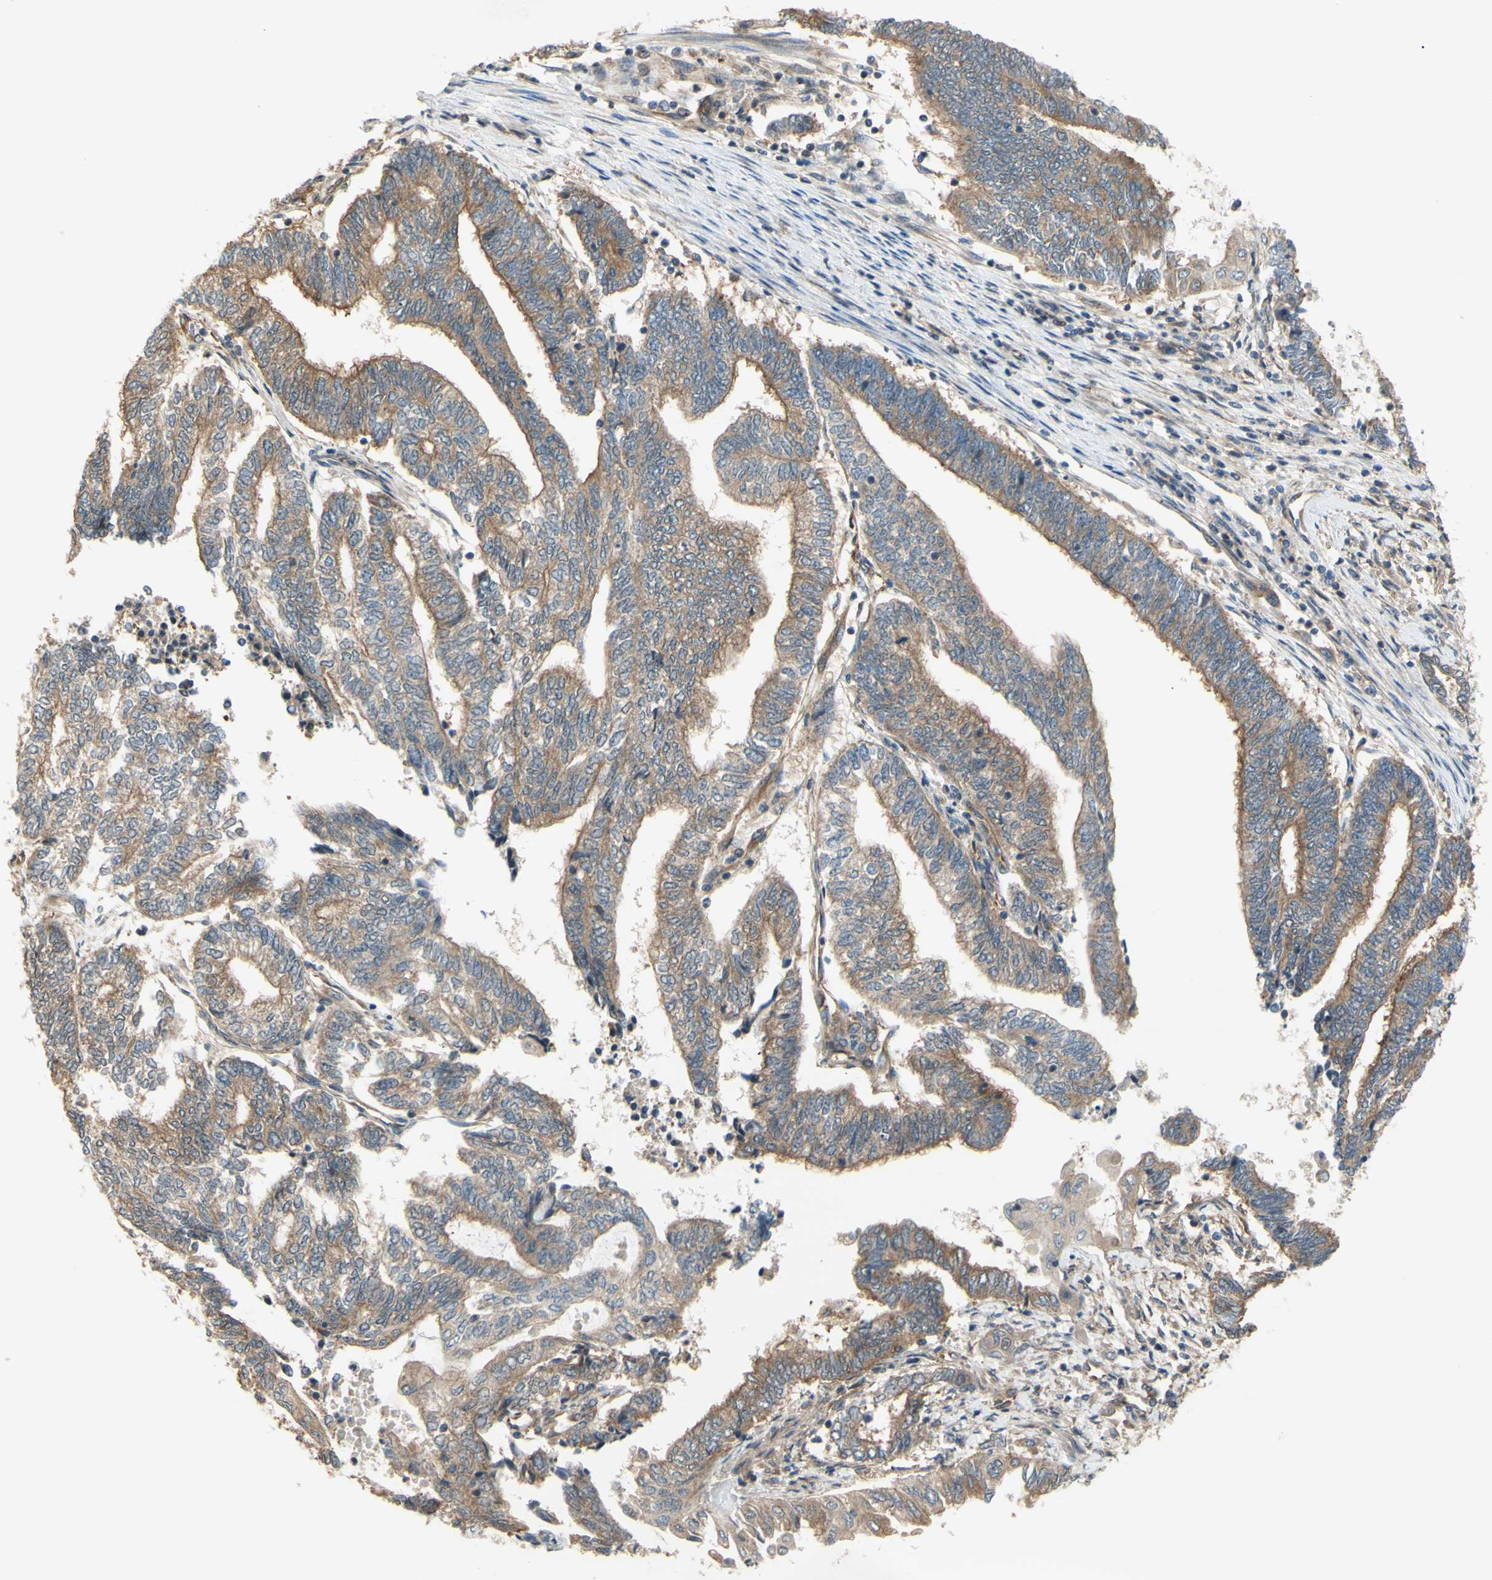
{"staining": {"intensity": "moderate", "quantity": ">75%", "location": "cytoplasmic/membranous"}, "tissue": "endometrial cancer", "cell_type": "Tumor cells", "image_type": "cancer", "snomed": [{"axis": "morphology", "description": "Adenocarcinoma, NOS"}, {"axis": "topography", "description": "Uterus"}, {"axis": "topography", "description": "Endometrium"}], "caption": "Immunohistochemistry staining of adenocarcinoma (endometrial), which displays medium levels of moderate cytoplasmic/membranous positivity in about >75% of tumor cells indicating moderate cytoplasmic/membranous protein positivity. The staining was performed using DAB (brown) for protein detection and nuclei were counterstained in hematoxylin (blue).", "gene": "DYNLRB1", "patient": {"sex": "female", "age": 70}}